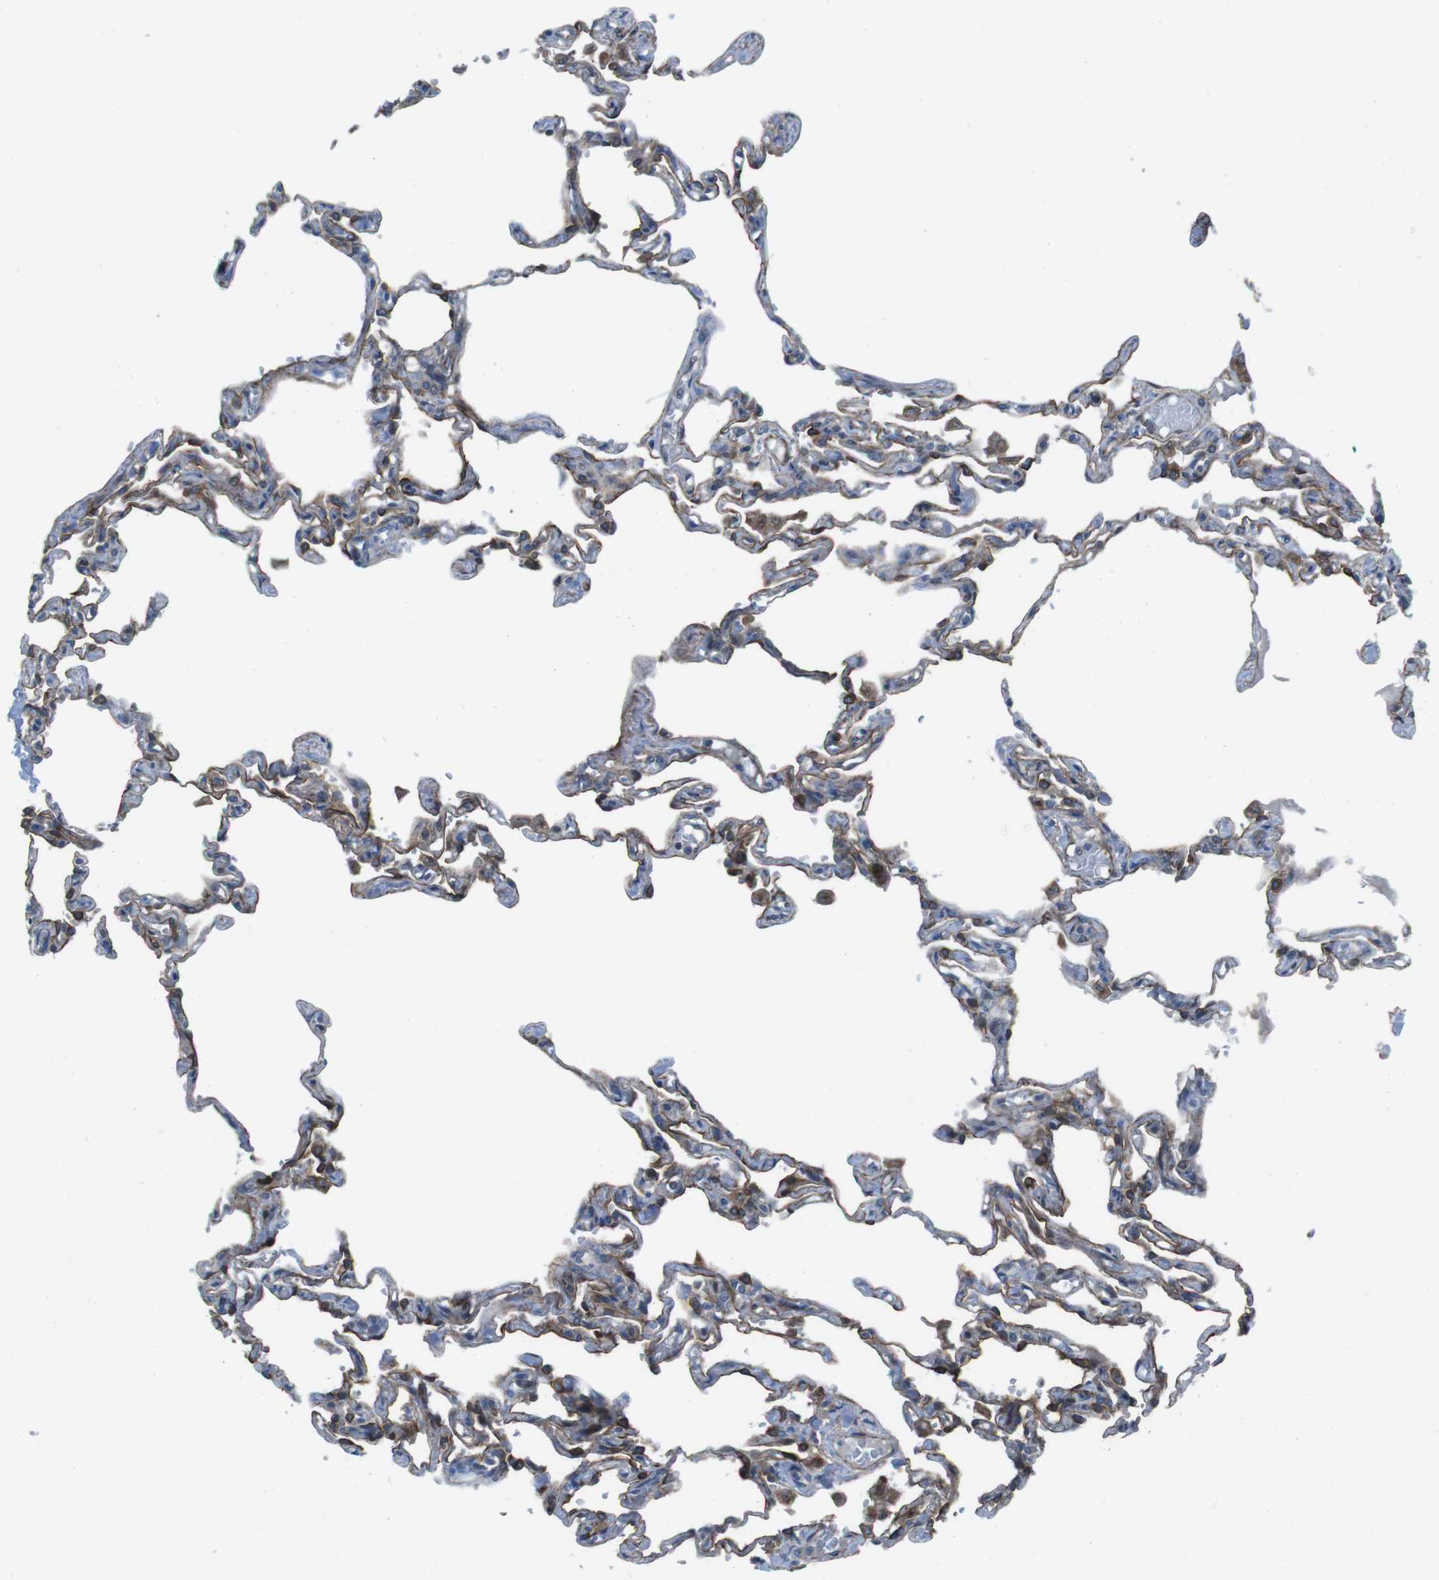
{"staining": {"intensity": "moderate", "quantity": "25%-75%", "location": "cytoplasmic/membranous"}, "tissue": "lung", "cell_type": "Alveolar cells", "image_type": "normal", "snomed": [{"axis": "morphology", "description": "Normal tissue, NOS"}, {"axis": "topography", "description": "Lung"}], "caption": "Lung stained with a brown dye shows moderate cytoplasmic/membranous positive expression in approximately 25%-75% of alveolar cells.", "gene": "FAM174B", "patient": {"sex": "male", "age": 21}}